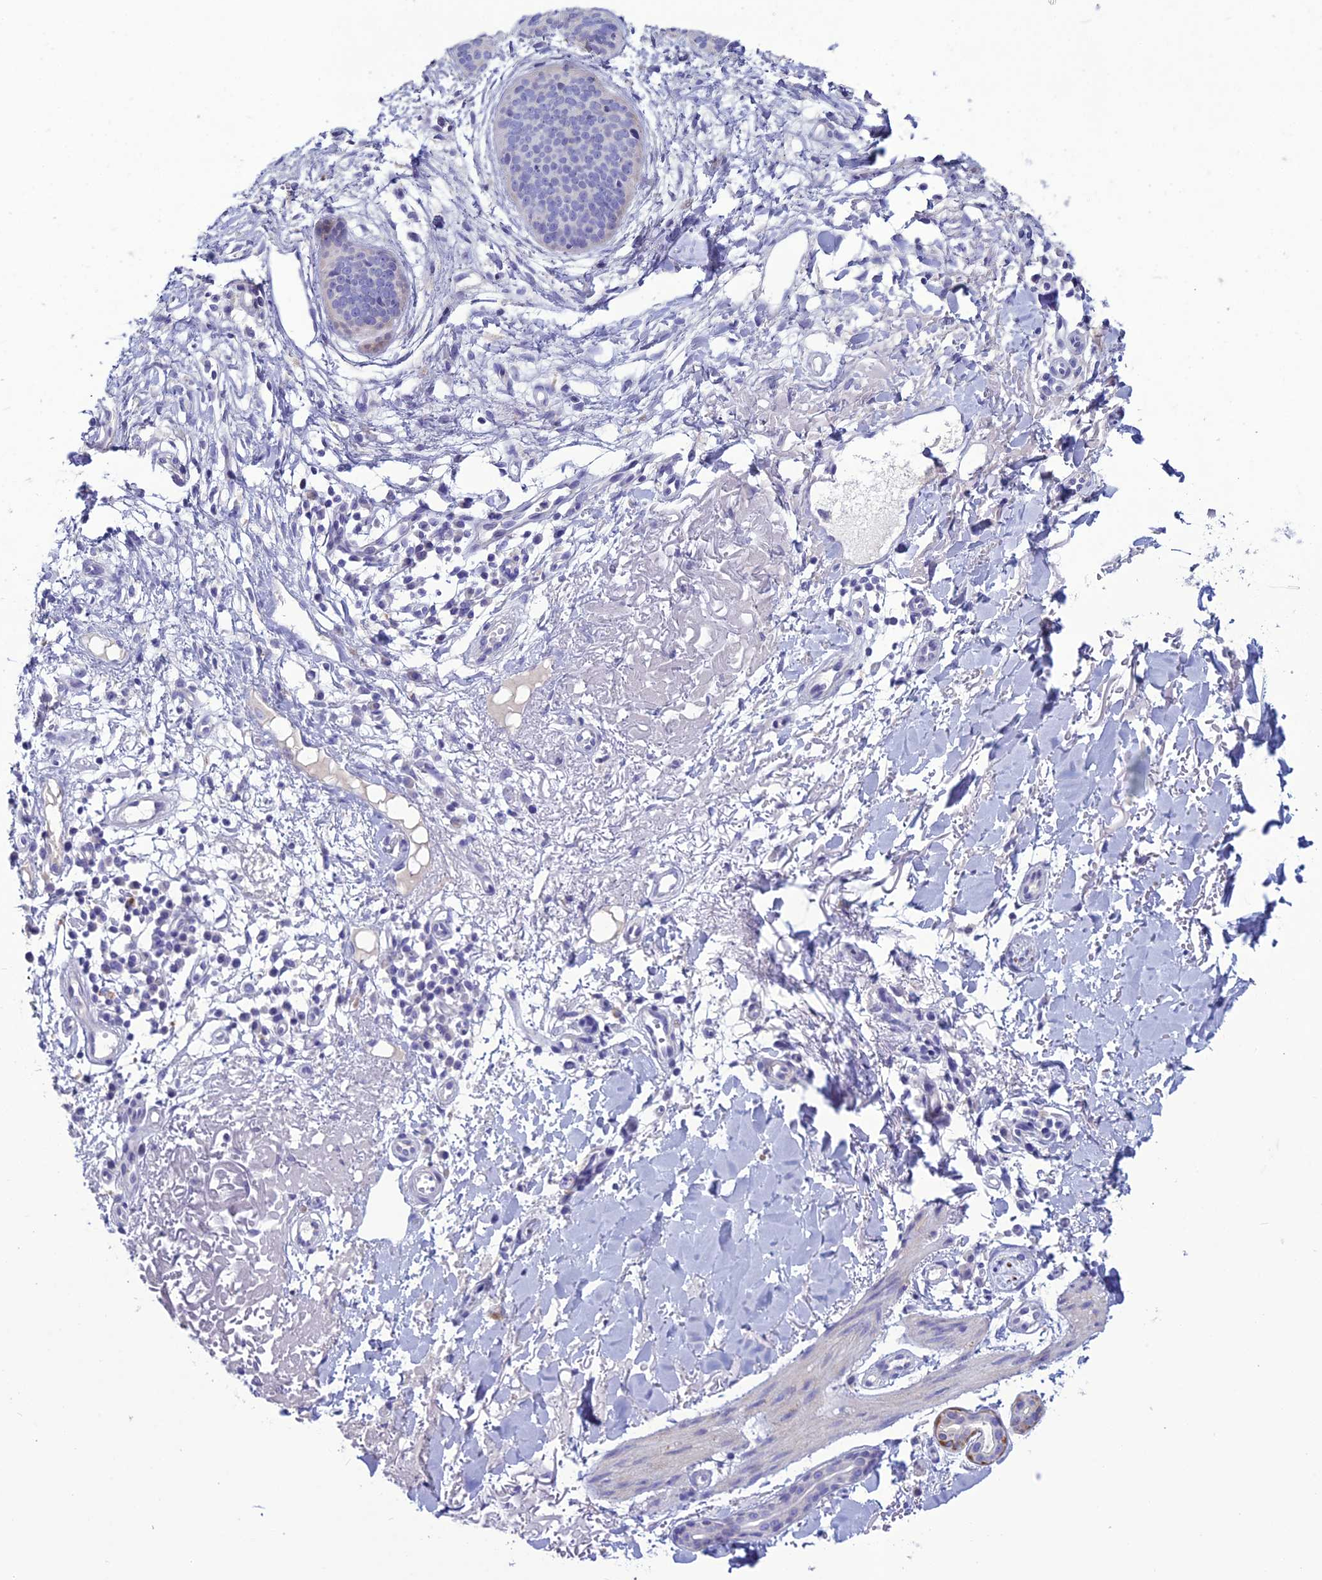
{"staining": {"intensity": "negative", "quantity": "none", "location": "none"}, "tissue": "skin cancer", "cell_type": "Tumor cells", "image_type": "cancer", "snomed": [{"axis": "morphology", "description": "Basal cell carcinoma"}, {"axis": "topography", "description": "Skin"}], "caption": "Immunohistochemistry (IHC) image of neoplastic tissue: human skin basal cell carcinoma stained with DAB exhibits no significant protein expression in tumor cells. (DAB (3,3'-diaminobenzidine) immunohistochemistry, high magnification).", "gene": "CLEC2L", "patient": {"sex": "male", "age": 84}}